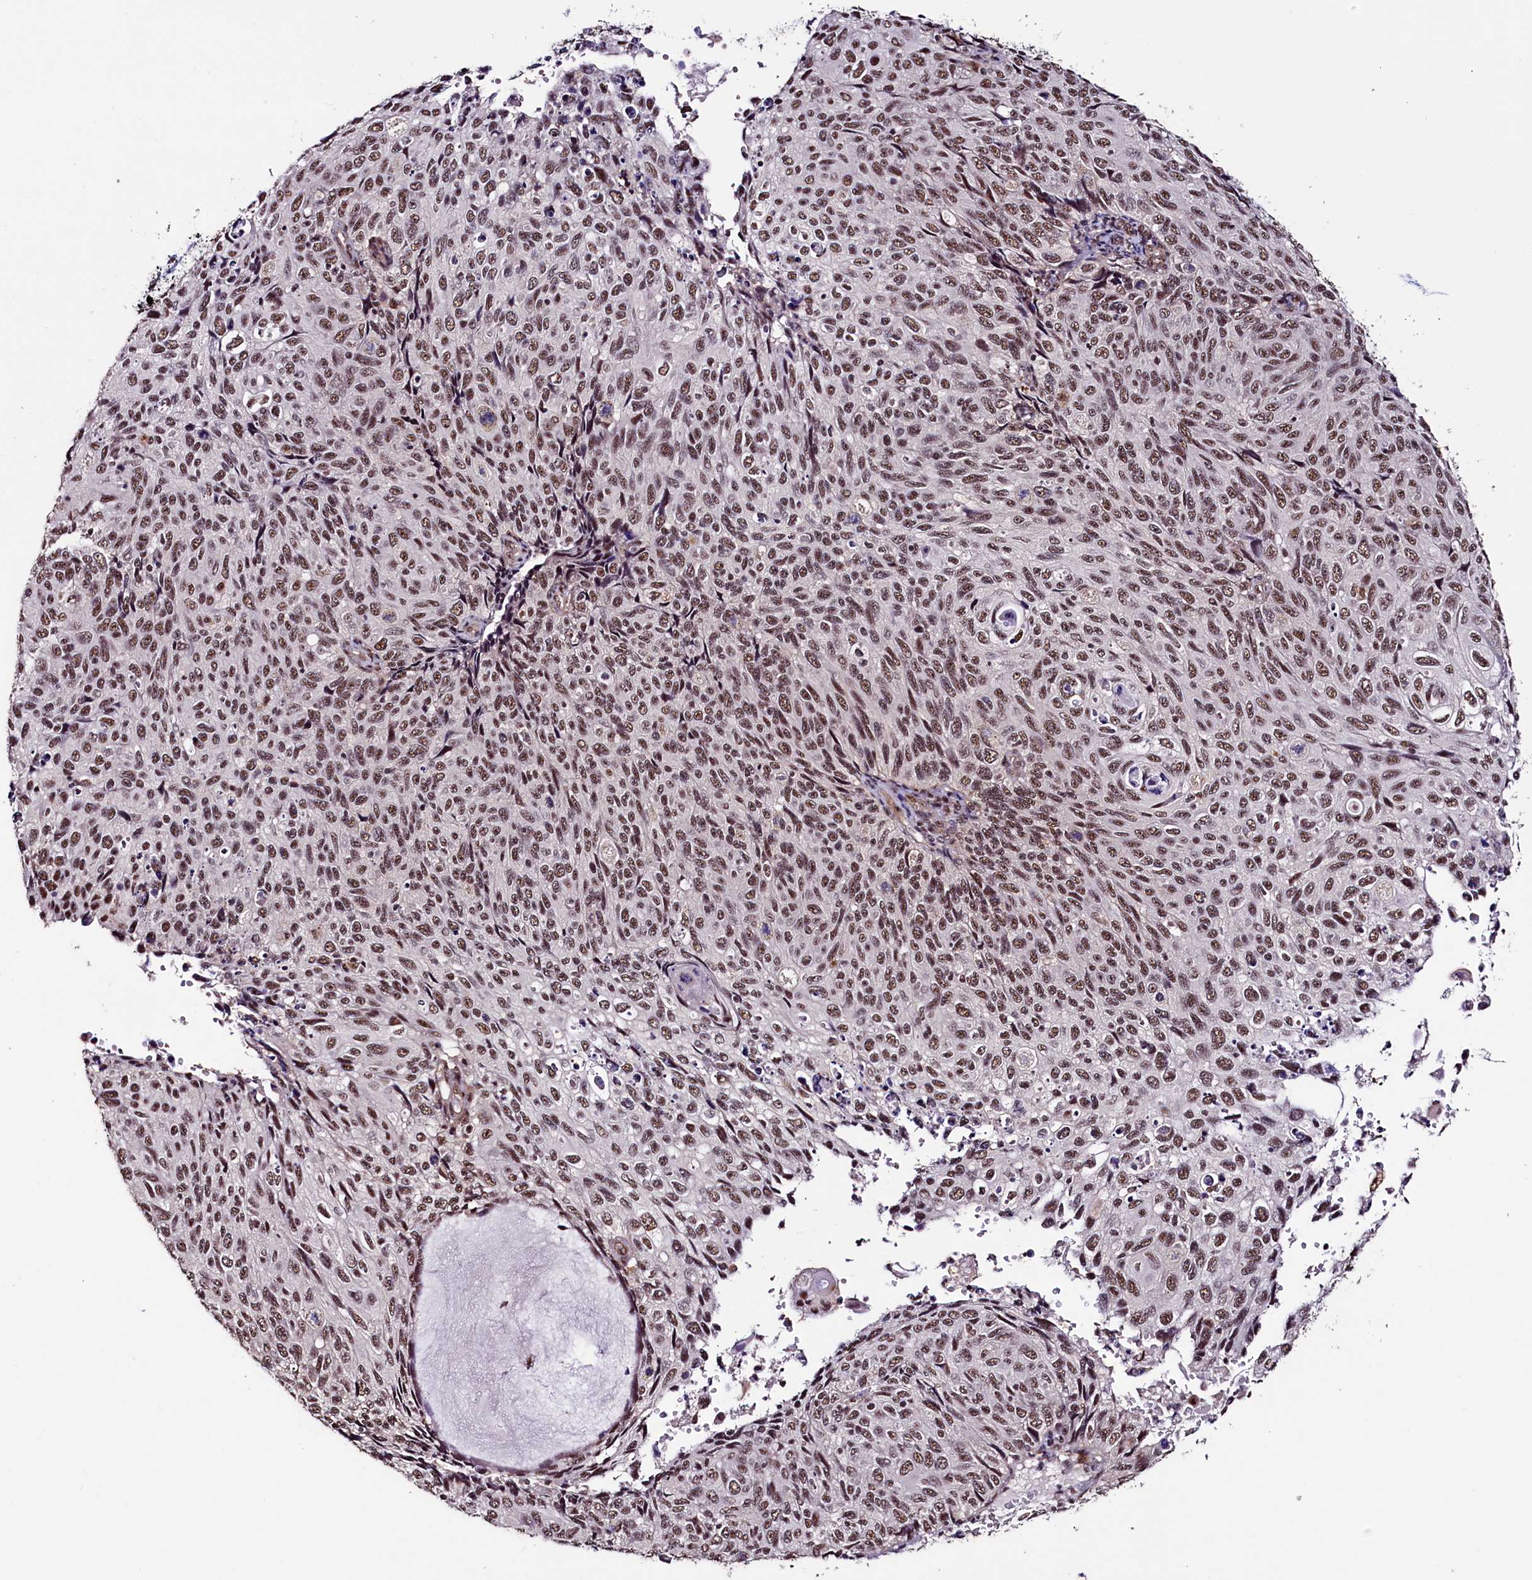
{"staining": {"intensity": "moderate", "quantity": ">75%", "location": "nuclear"}, "tissue": "cervical cancer", "cell_type": "Tumor cells", "image_type": "cancer", "snomed": [{"axis": "morphology", "description": "Squamous cell carcinoma, NOS"}, {"axis": "topography", "description": "Cervix"}], "caption": "Immunohistochemical staining of human cervical cancer shows moderate nuclear protein expression in about >75% of tumor cells. (Stains: DAB (3,3'-diaminobenzidine) in brown, nuclei in blue, Microscopy: brightfield microscopy at high magnification).", "gene": "SFSWAP", "patient": {"sex": "female", "age": 70}}